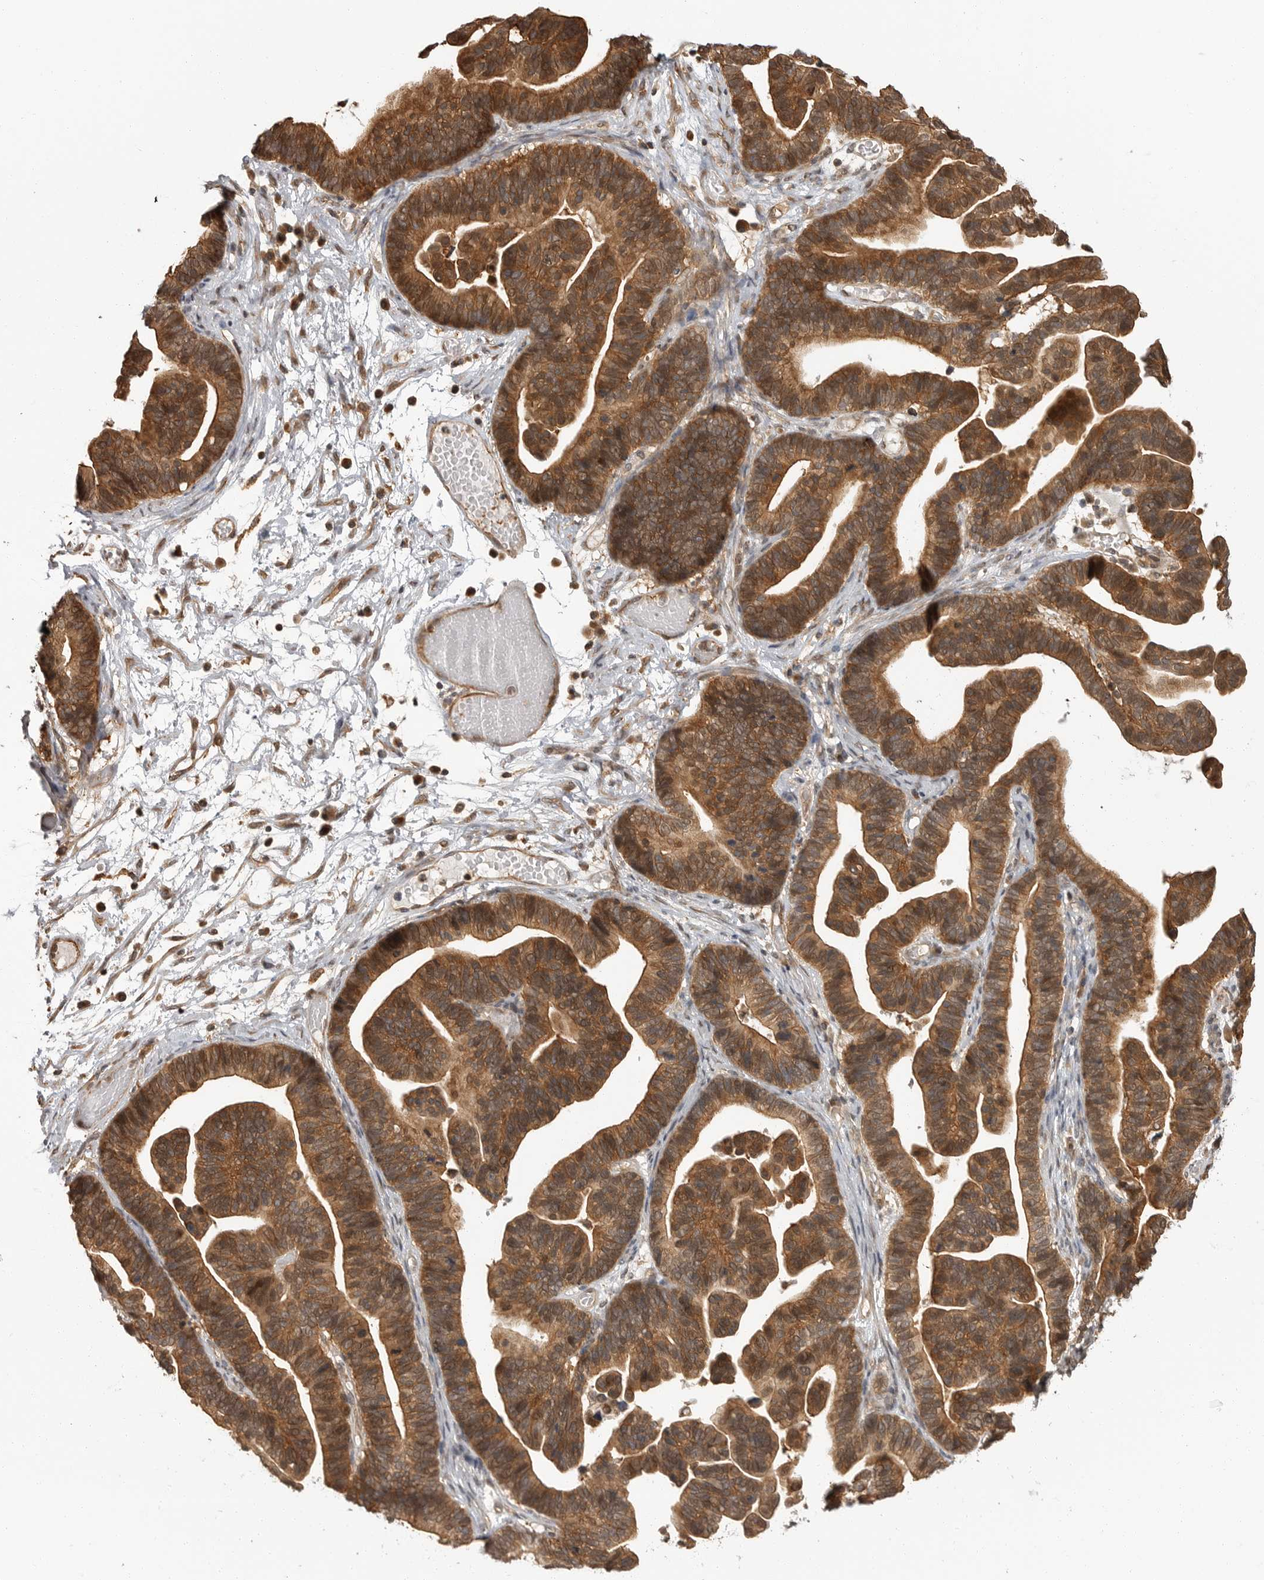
{"staining": {"intensity": "moderate", "quantity": ">75%", "location": "cytoplasmic/membranous,nuclear"}, "tissue": "ovarian cancer", "cell_type": "Tumor cells", "image_type": "cancer", "snomed": [{"axis": "morphology", "description": "Cystadenocarcinoma, serous, NOS"}, {"axis": "topography", "description": "Ovary"}], "caption": "Ovarian cancer tissue displays moderate cytoplasmic/membranous and nuclear positivity in about >75% of tumor cells", "gene": "ERN1", "patient": {"sex": "female", "age": 56}}